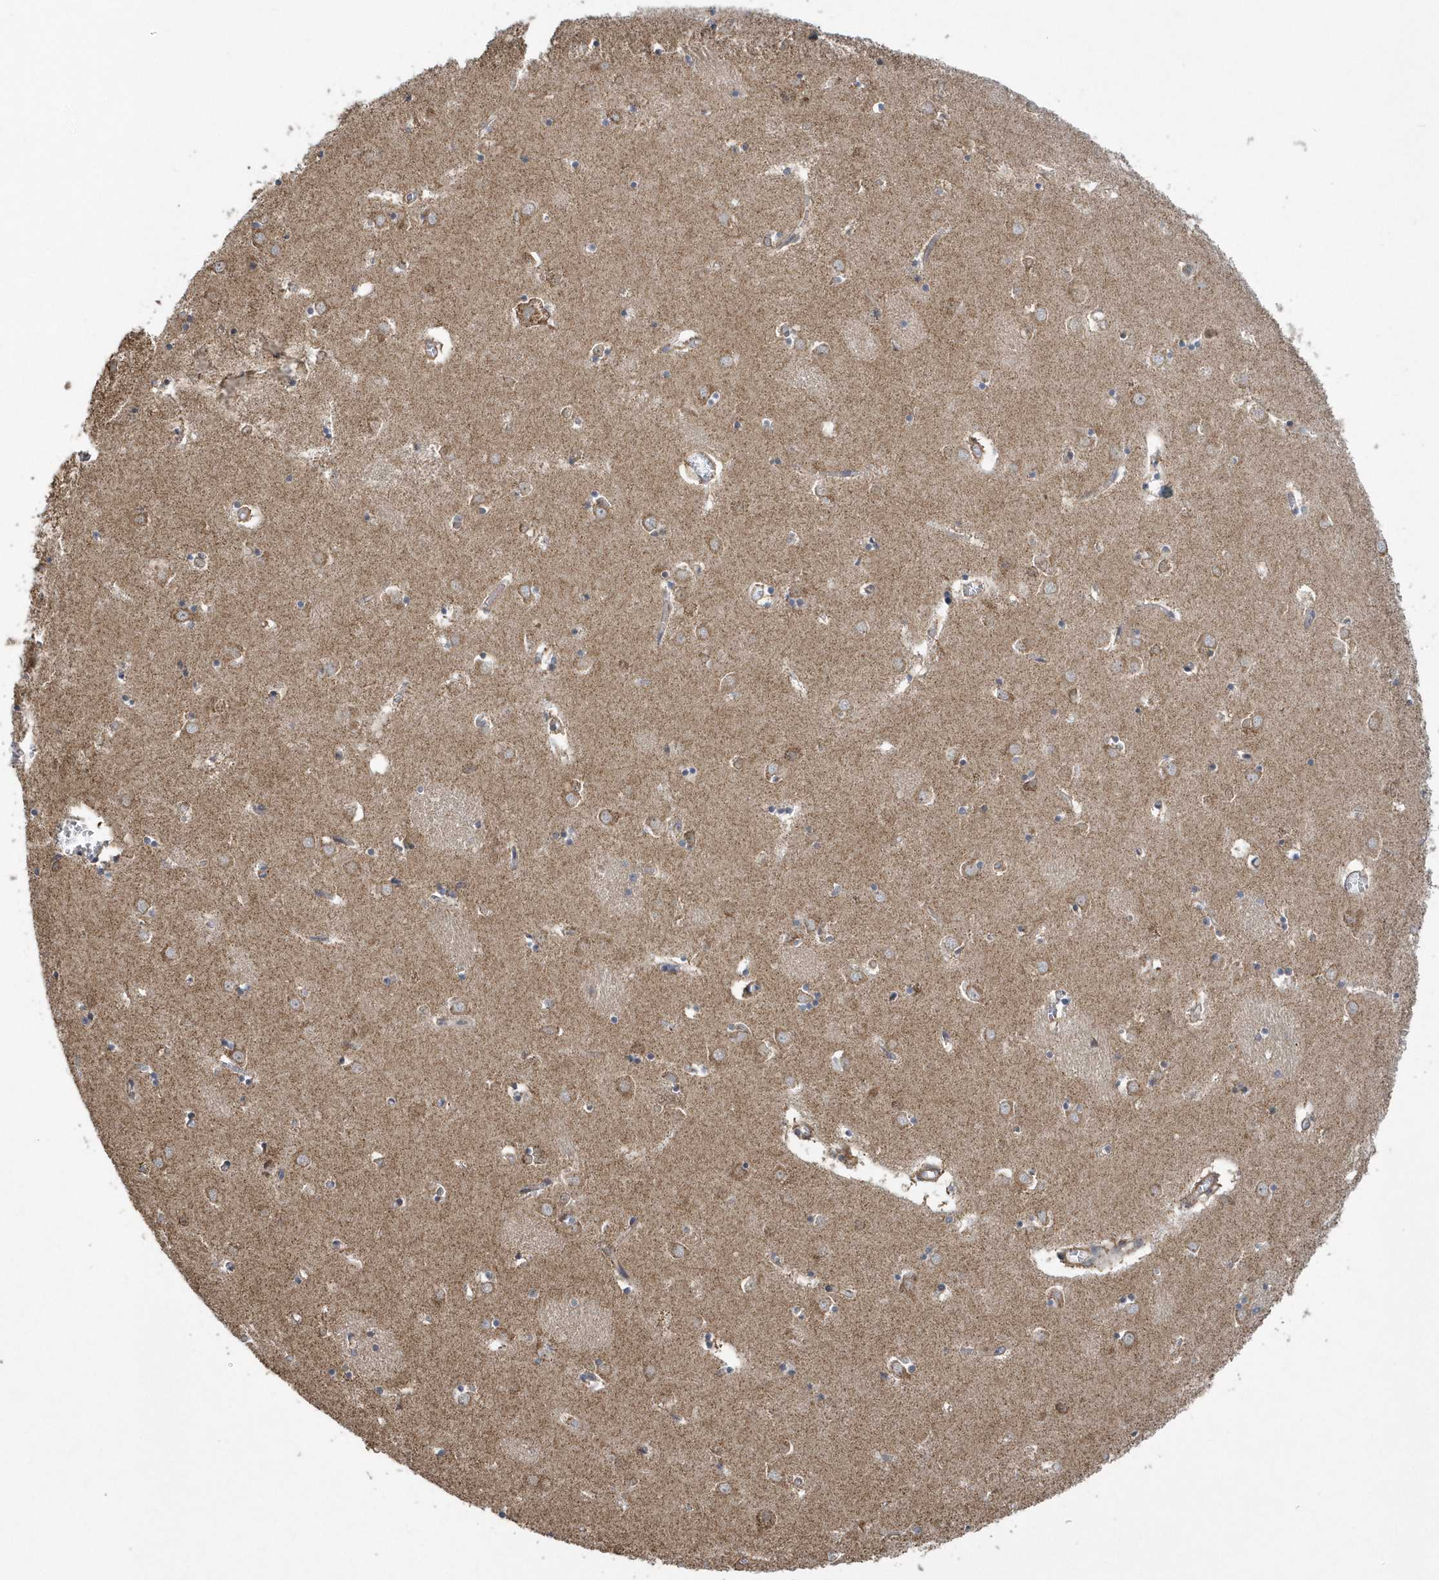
{"staining": {"intensity": "moderate", "quantity": "<25%", "location": "cytoplasmic/membranous"}, "tissue": "caudate", "cell_type": "Glial cells", "image_type": "normal", "snomed": [{"axis": "morphology", "description": "Normal tissue, NOS"}, {"axis": "topography", "description": "Lateral ventricle wall"}], "caption": "Unremarkable caudate was stained to show a protein in brown. There is low levels of moderate cytoplasmic/membranous positivity in about <25% of glial cells. (DAB = brown stain, brightfield microscopy at high magnification).", "gene": "SLX9", "patient": {"sex": "male", "age": 70}}